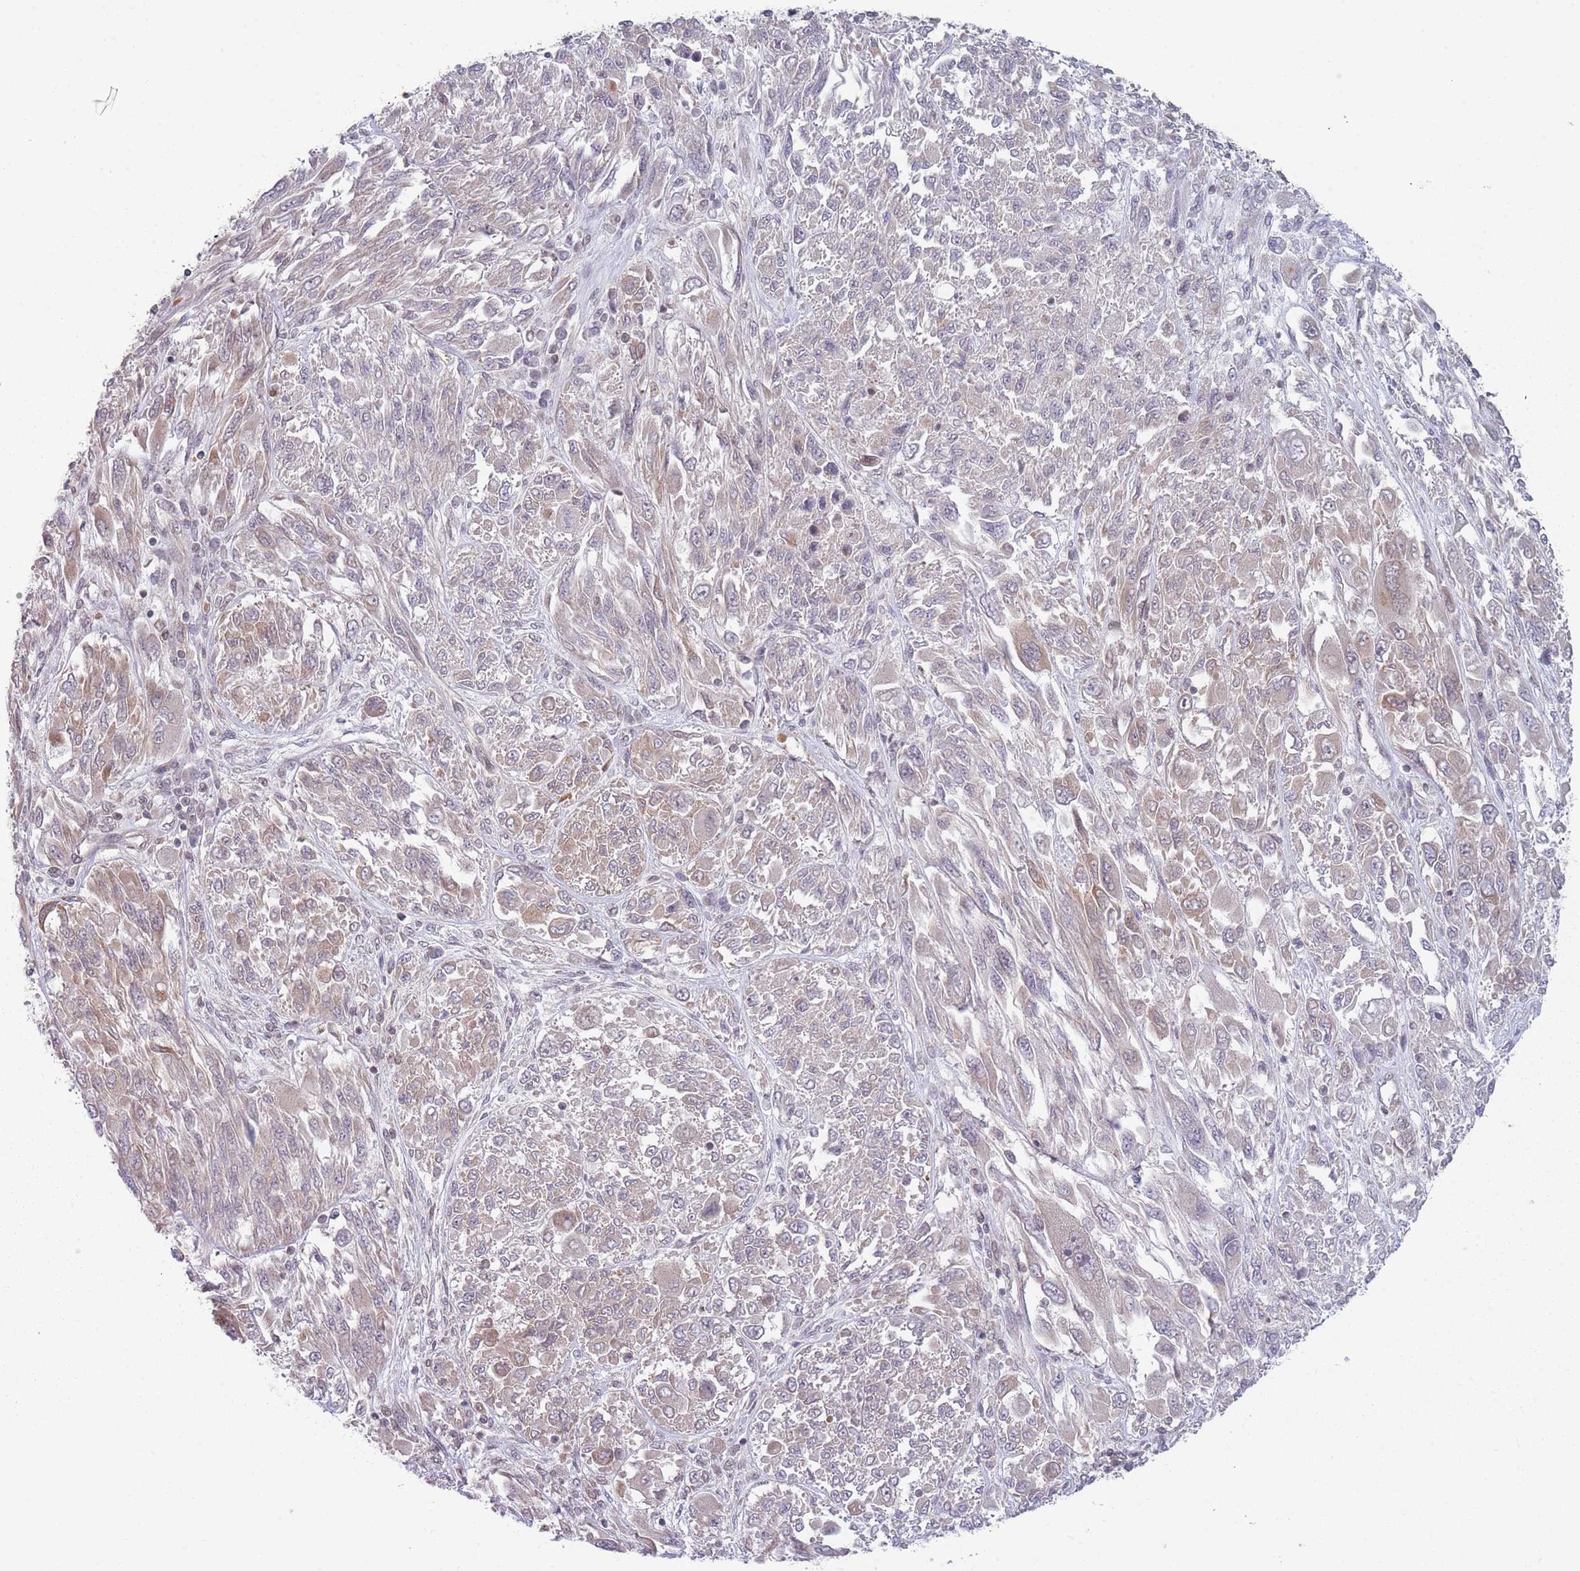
{"staining": {"intensity": "weak", "quantity": "<25%", "location": "cytoplasmic/membranous"}, "tissue": "melanoma", "cell_type": "Tumor cells", "image_type": "cancer", "snomed": [{"axis": "morphology", "description": "Malignant melanoma, NOS"}, {"axis": "topography", "description": "Skin"}], "caption": "Human melanoma stained for a protein using immunohistochemistry (IHC) exhibits no staining in tumor cells.", "gene": "VRK2", "patient": {"sex": "female", "age": 91}}